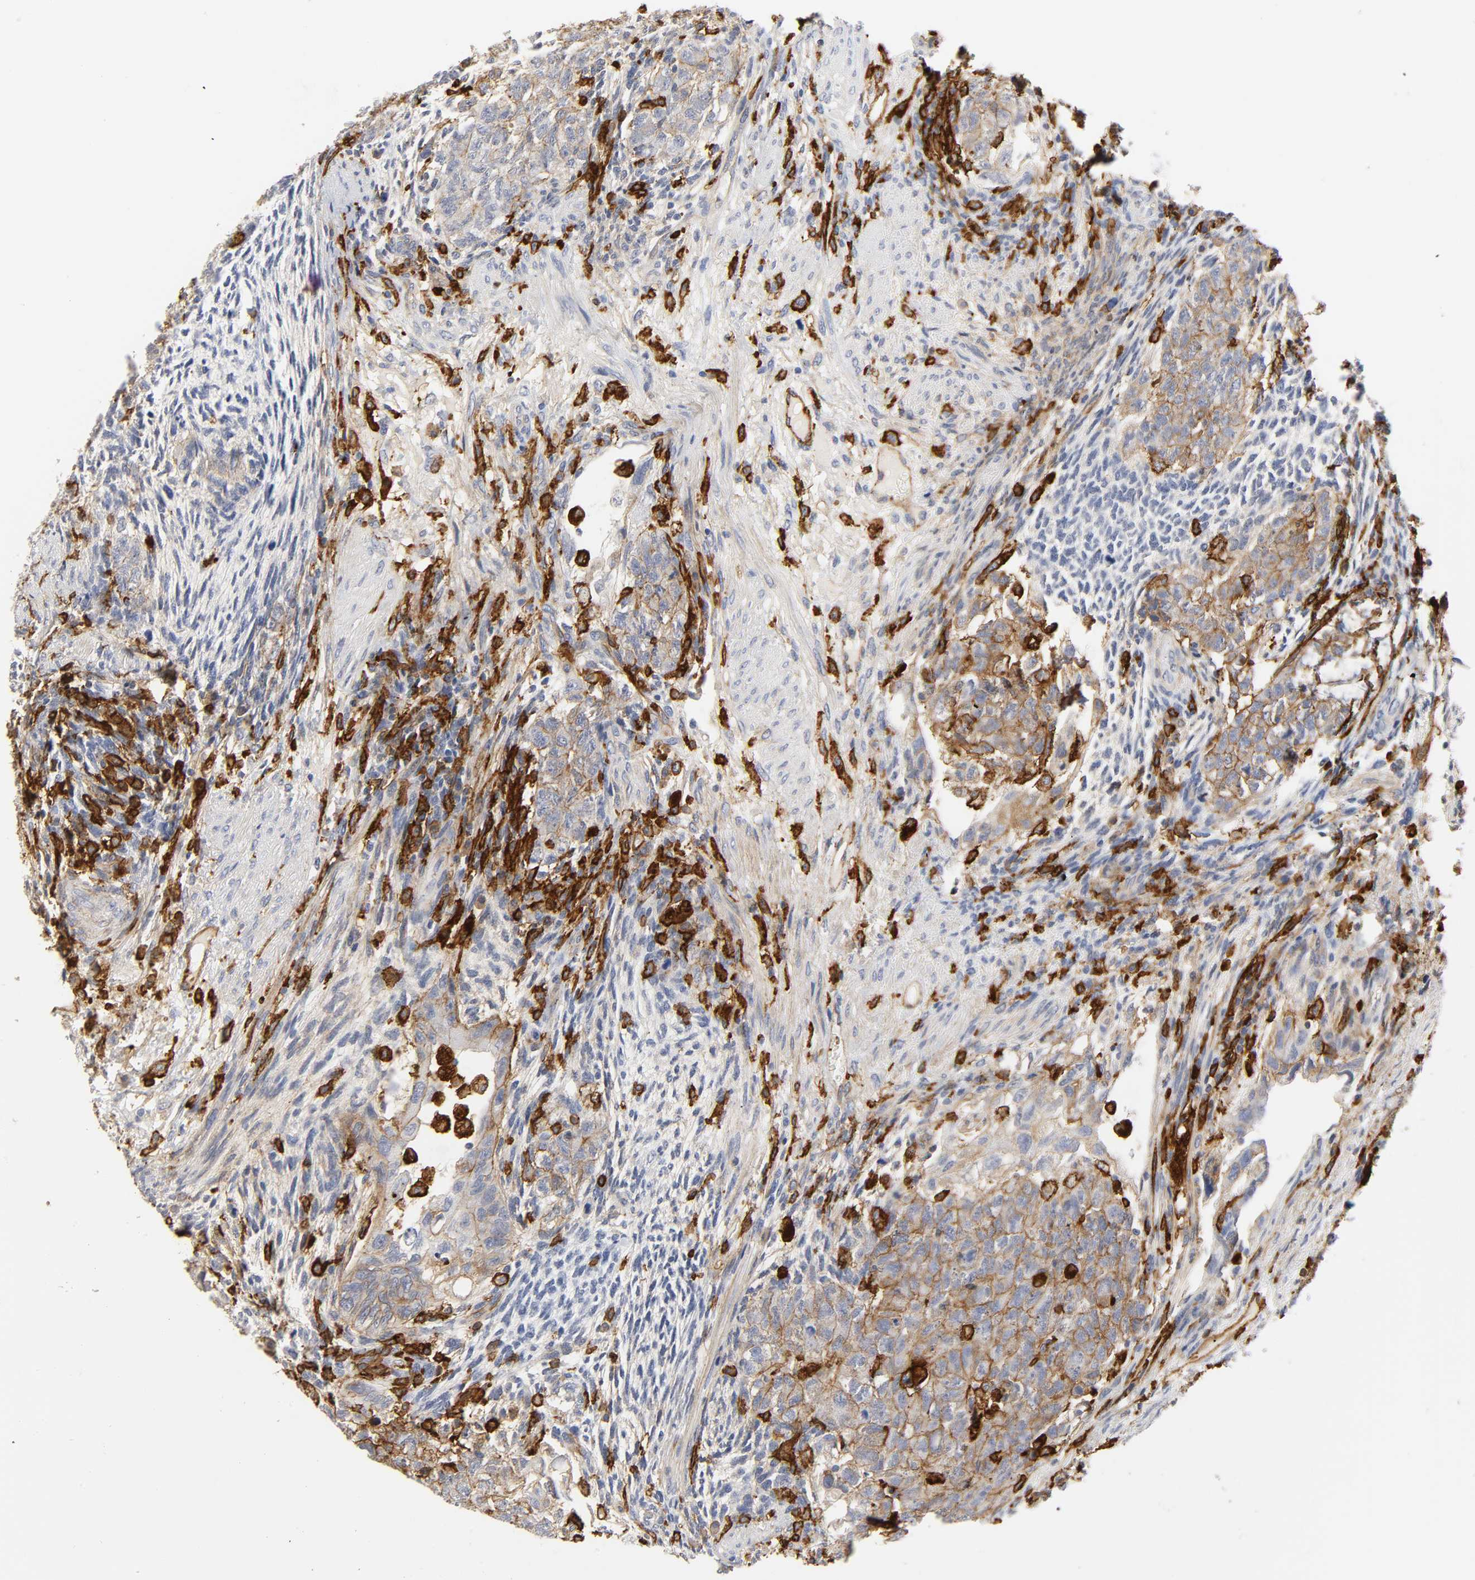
{"staining": {"intensity": "weak", "quantity": "25%-75%", "location": "cytoplasmic/membranous"}, "tissue": "testis cancer", "cell_type": "Tumor cells", "image_type": "cancer", "snomed": [{"axis": "morphology", "description": "Normal tissue, NOS"}, {"axis": "morphology", "description": "Carcinoma, Embryonal, NOS"}, {"axis": "topography", "description": "Testis"}], "caption": "Immunohistochemical staining of testis cancer exhibits weak cytoplasmic/membranous protein positivity in about 25%-75% of tumor cells. The staining was performed using DAB (3,3'-diaminobenzidine) to visualize the protein expression in brown, while the nuclei were stained in blue with hematoxylin (Magnification: 20x).", "gene": "LYN", "patient": {"sex": "male", "age": 36}}